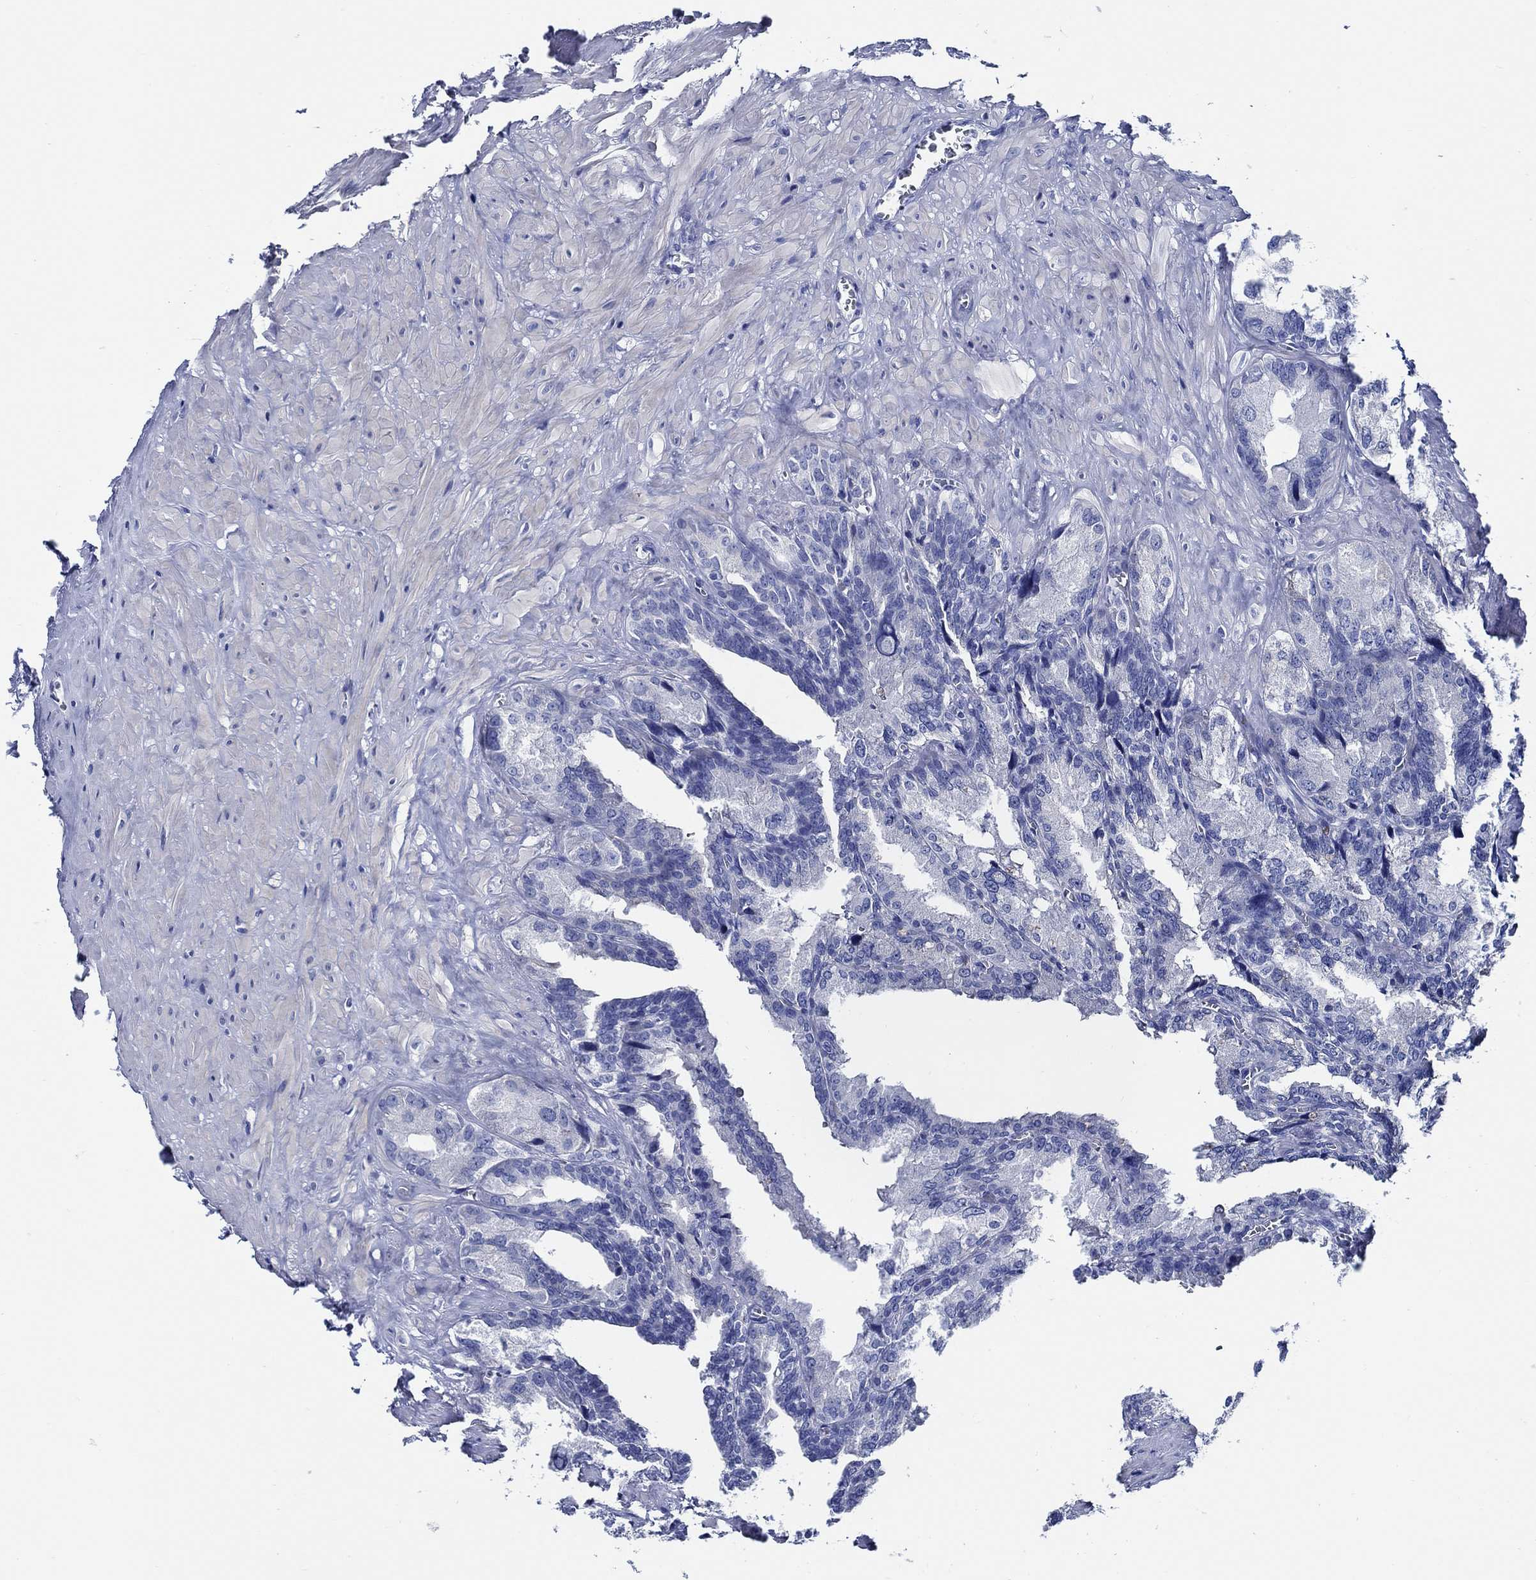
{"staining": {"intensity": "negative", "quantity": "none", "location": "none"}, "tissue": "seminal vesicle", "cell_type": "Glandular cells", "image_type": "normal", "snomed": [{"axis": "morphology", "description": "Normal tissue, NOS"}, {"axis": "topography", "description": "Seminal veicle"}], "caption": "Glandular cells show no significant expression in benign seminal vesicle. The staining was performed using DAB to visualize the protein expression in brown, while the nuclei were stained in blue with hematoxylin (Magnification: 20x).", "gene": "WDR62", "patient": {"sex": "male", "age": 72}}